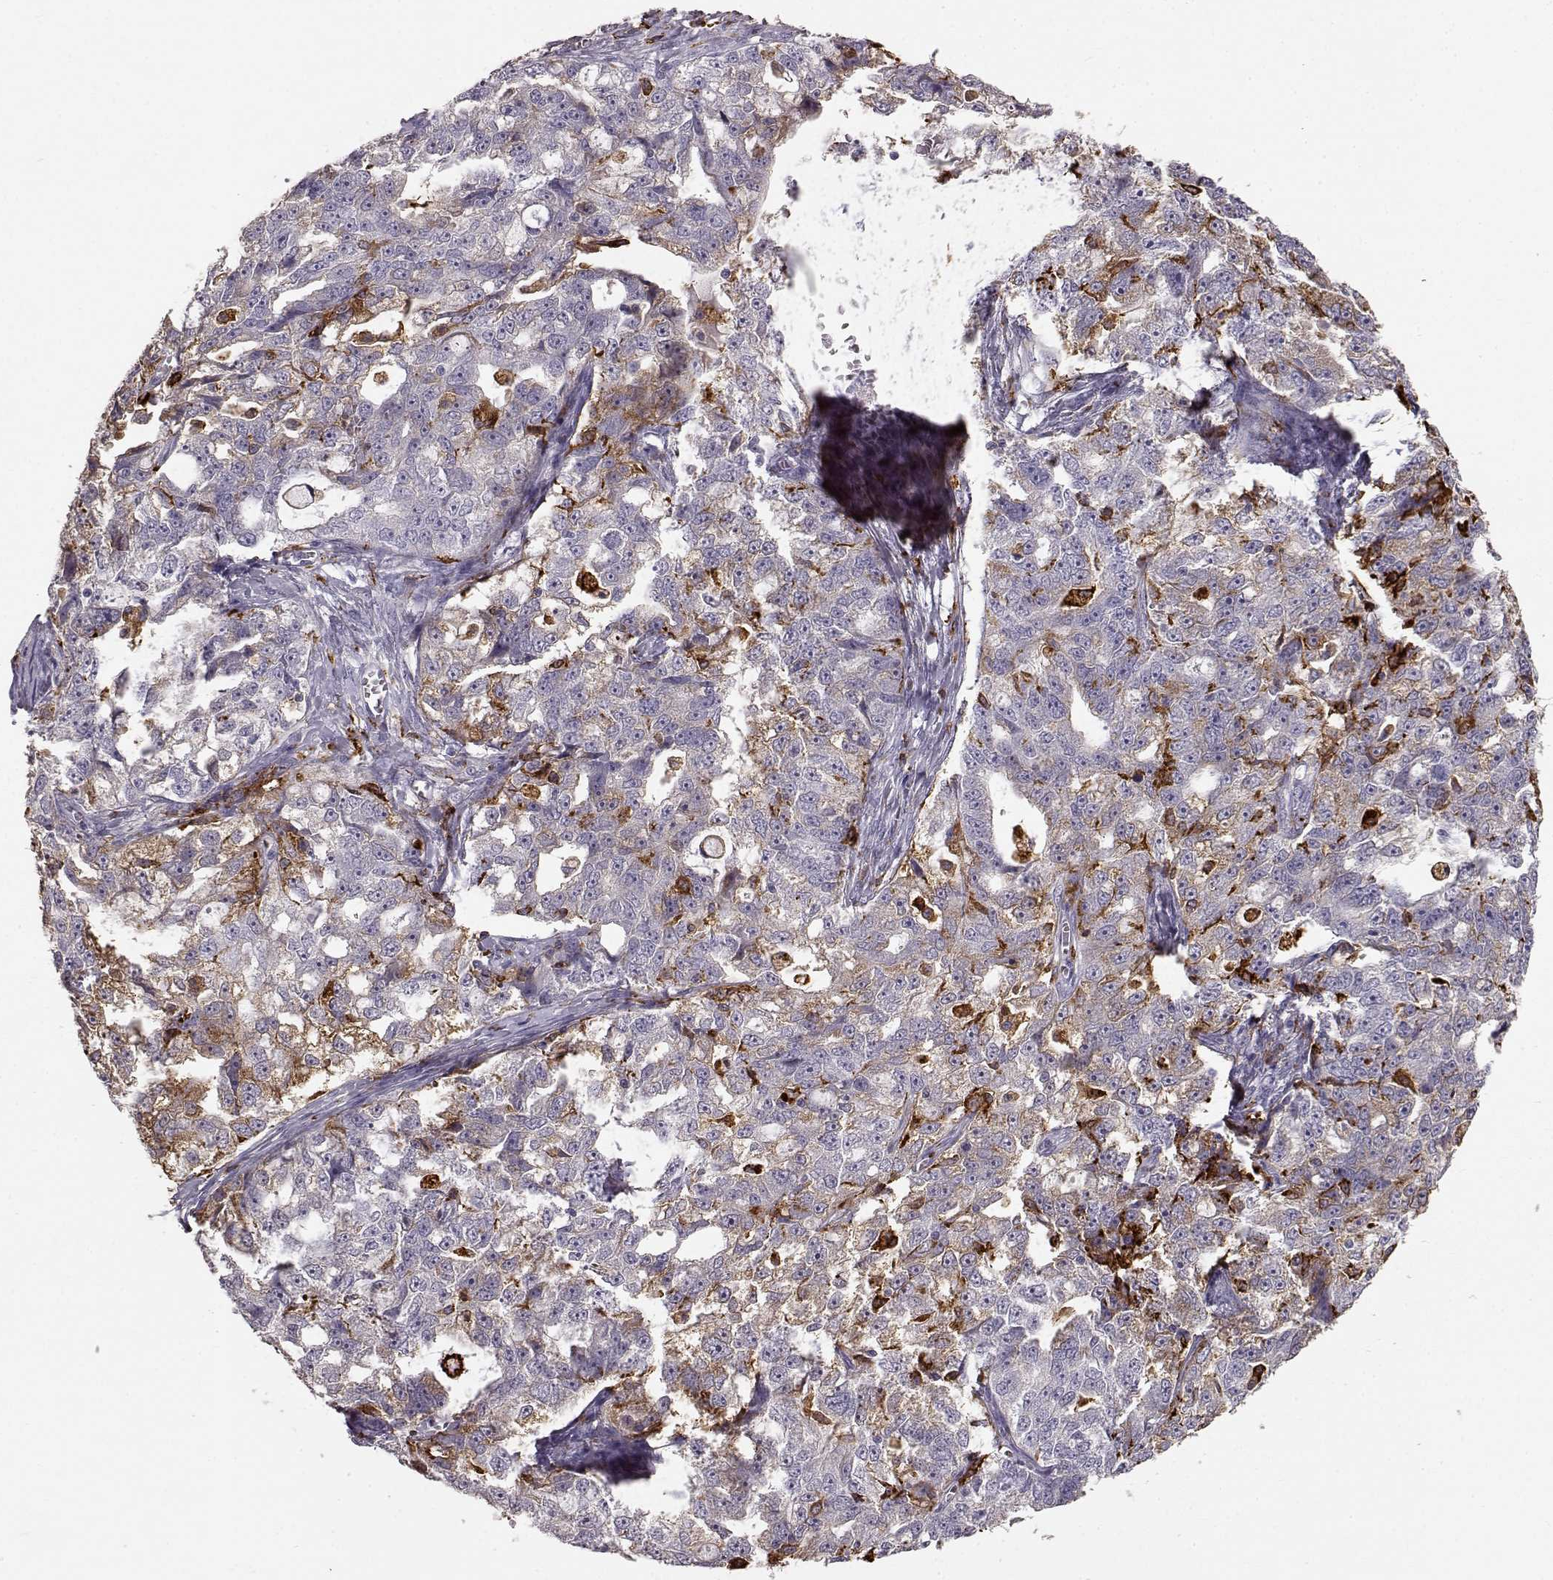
{"staining": {"intensity": "negative", "quantity": "none", "location": "none"}, "tissue": "ovarian cancer", "cell_type": "Tumor cells", "image_type": "cancer", "snomed": [{"axis": "morphology", "description": "Cystadenocarcinoma, serous, NOS"}, {"axis": "topography", "description": "Ovary"}], "caption": "IHC of human ovarian cancer (serous cystadenocarcinoma) demonstrates no staining in tumor cells. Nuclei are stained in blue.", "gene": "CCNF", "patient": {"sex": "female", "age": 51}}